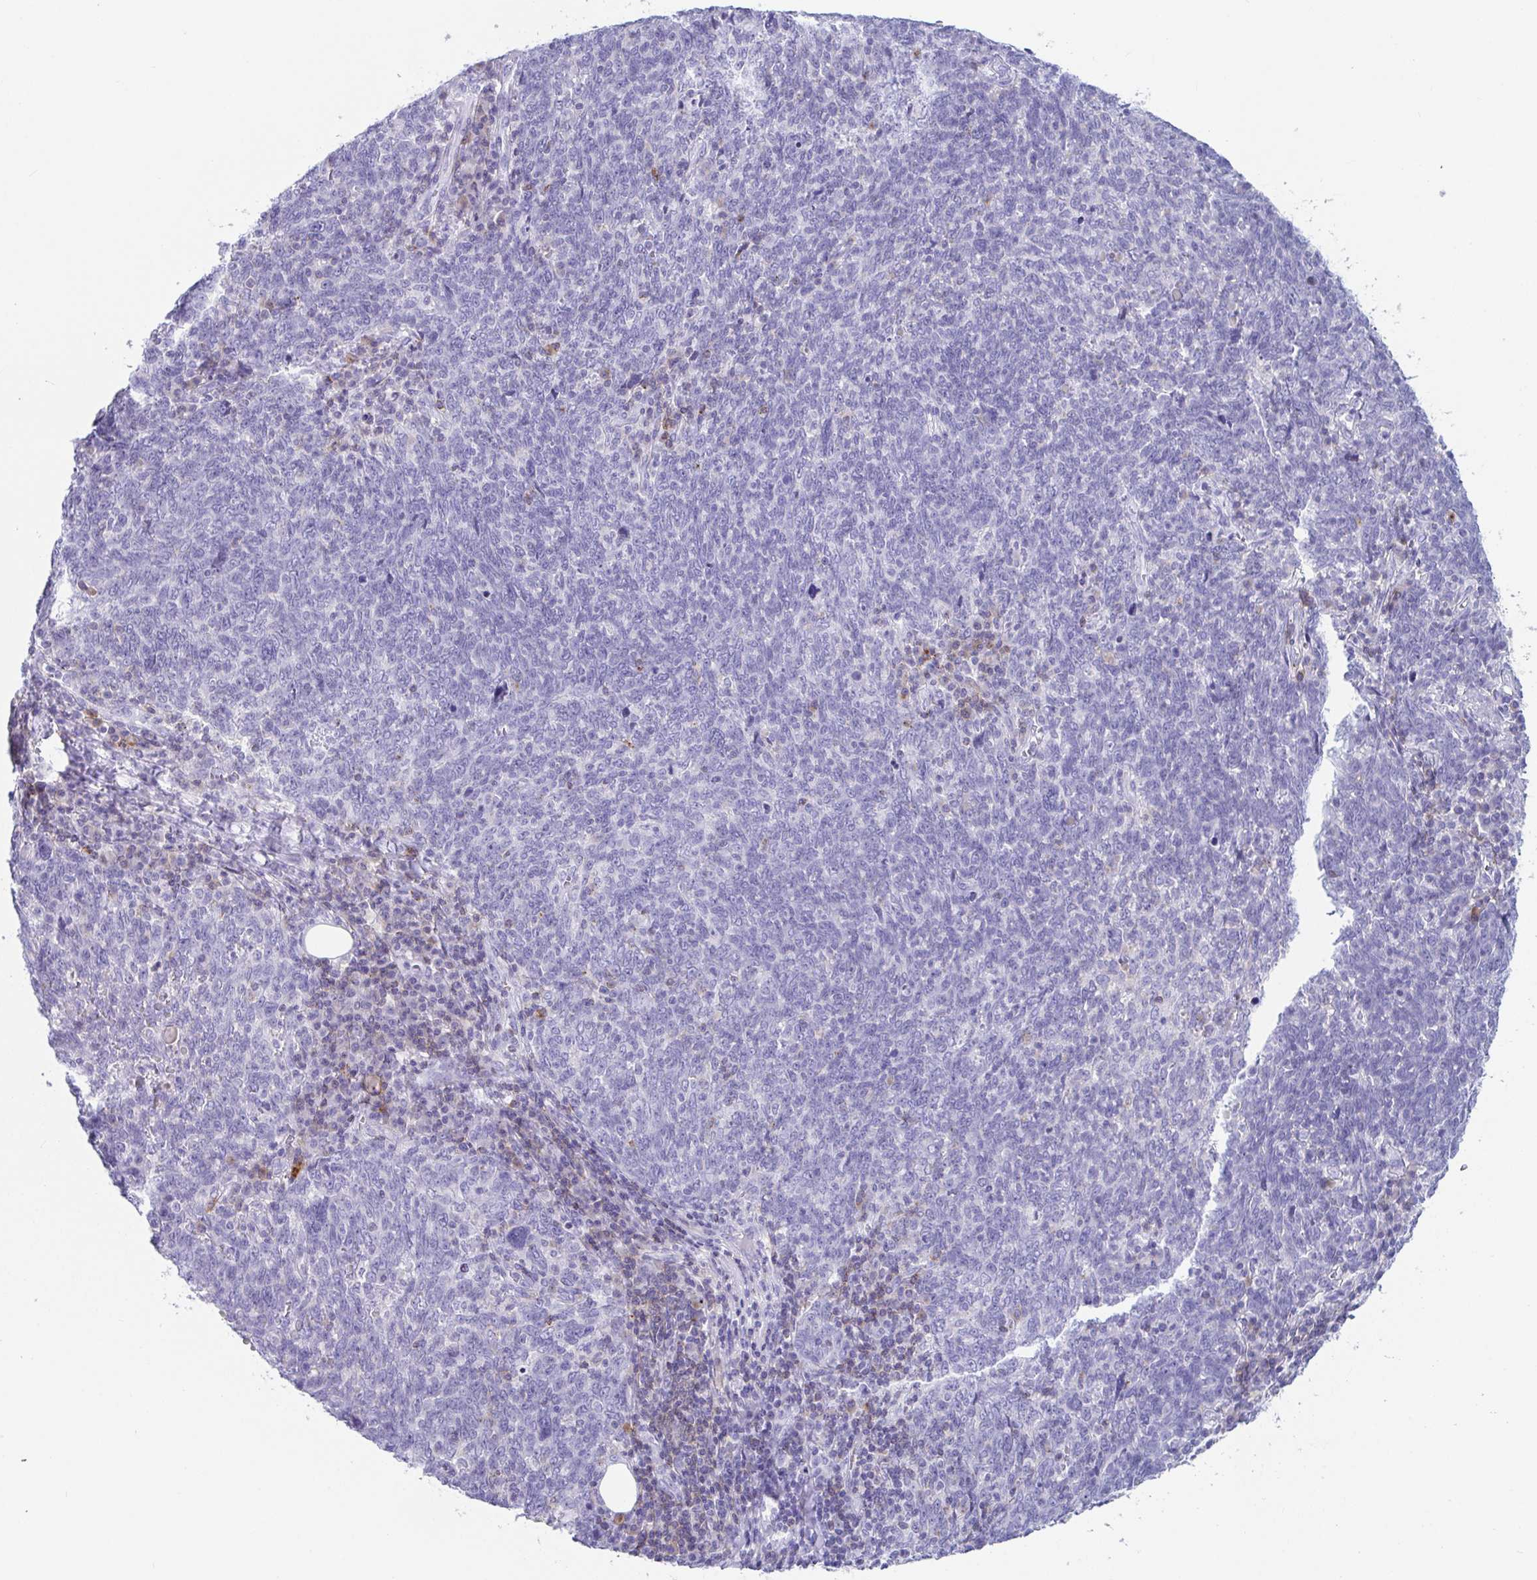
{"staining": {"intensity": "negative", "quantity": "none", "location": "none"}, "tissue": "lung cancer", "cell_type": "Tumor cells", "image_type": "cancer", "snomed": [{"axis": "morphology", "description": "Squamous cell carcinoma, NOS"}, {"axis": "topography", "description": "Lung"}], "caption": "IHC histopathology image of lung cancer (squamous cell carcinoma) stained for a protein (brown), which exhibits no positivity in tumor cells.", "gene": "PLA2G1B", "patient": {"sex": "female", "age": 72}}